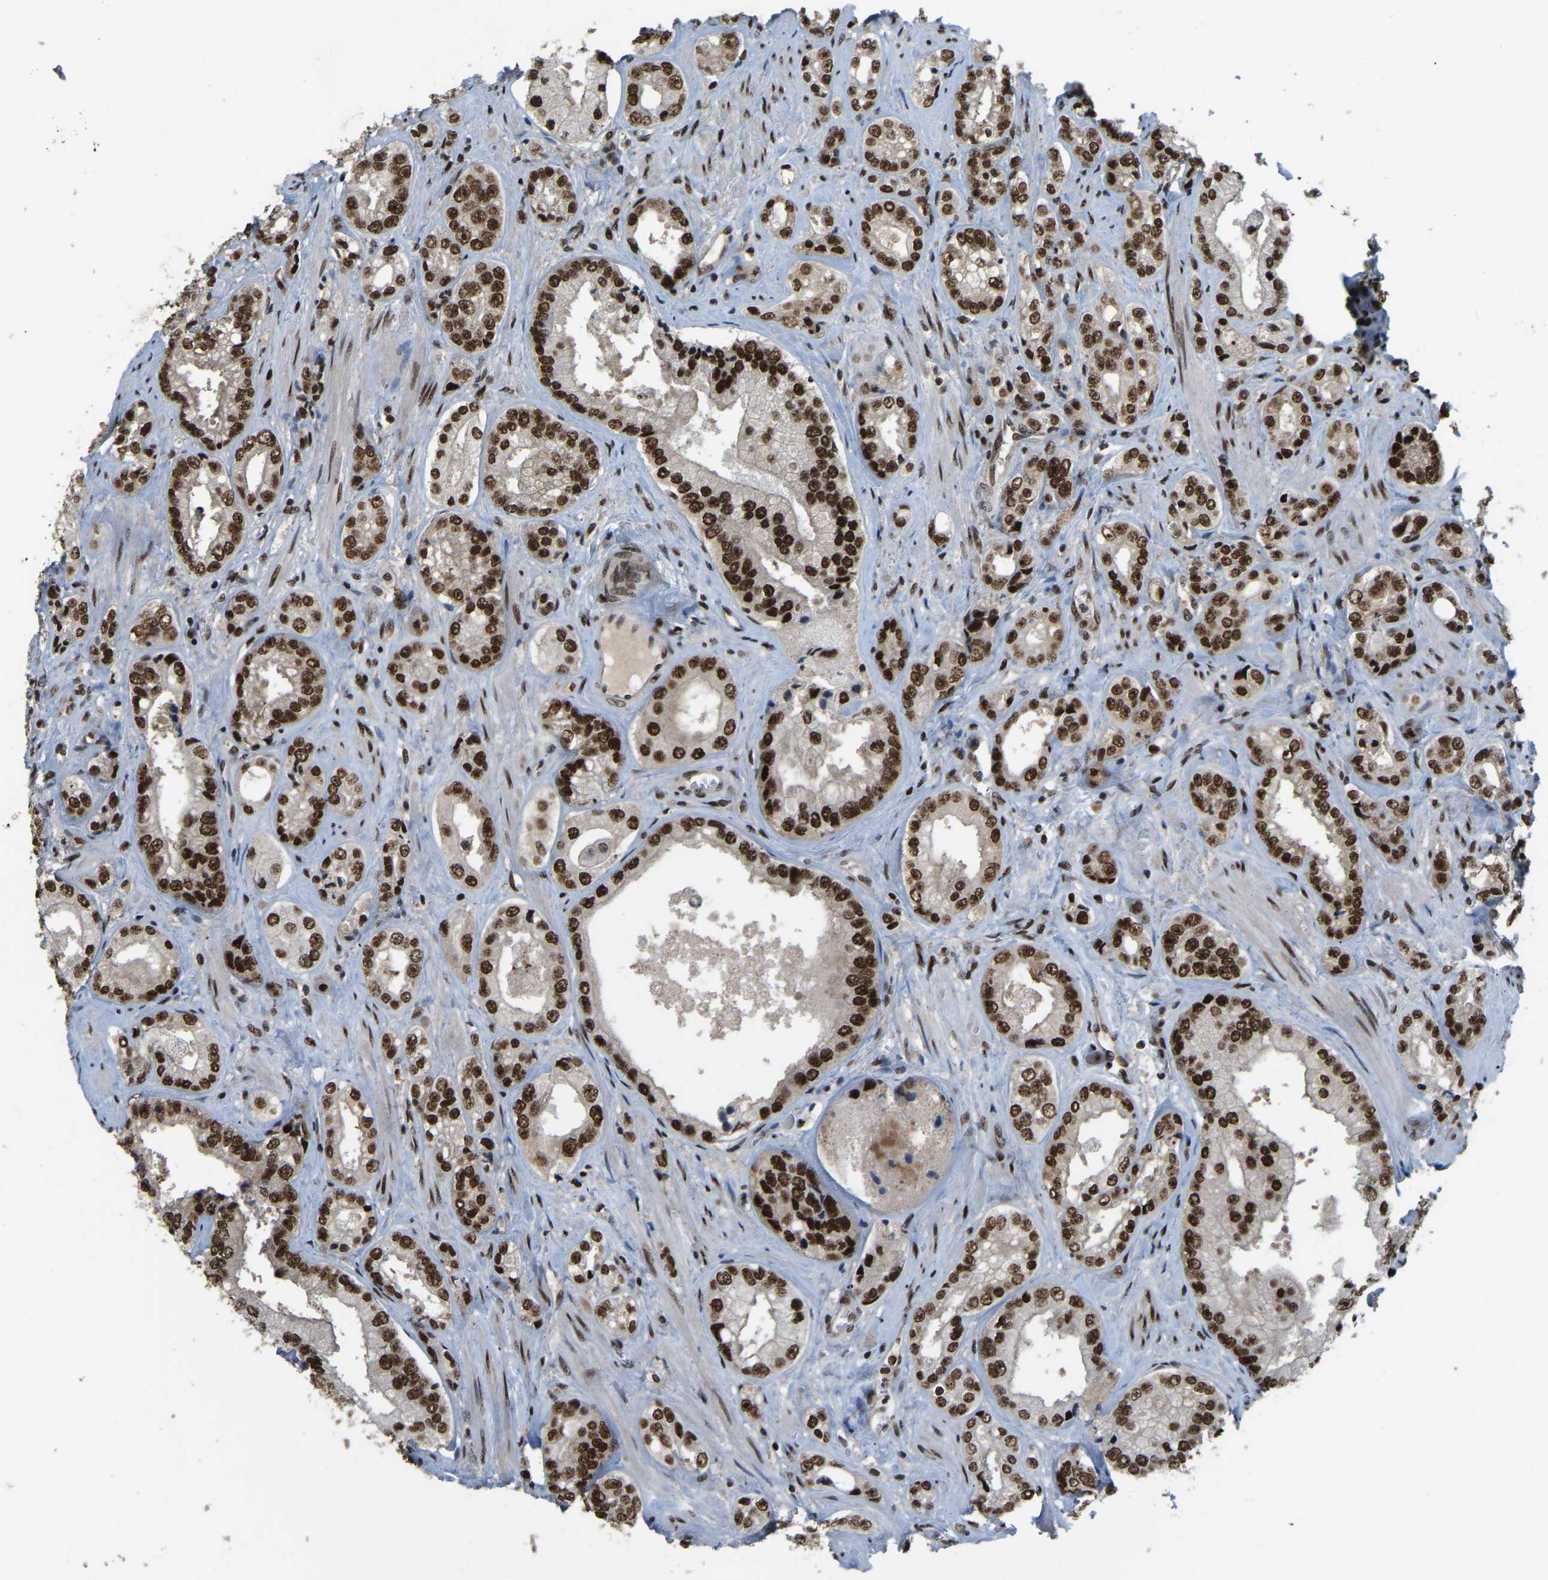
{"staining": {"intensity": "strong", "quantity": ">75%", "location": "nuclear"}, "tissue": "prostate cancer", "cell_type": "Tumor cells", "image_type": "cancer", "snomed": [{"axis": "morphology", "description": "Adenocarcinoma, High grade"}, {"axis": "topography", "description": "Prostate"}], "caption": "Immunohistochemistry (DAB (3,3'-diaminobenzidine)) staining of human prostate cancer displays strong nuclear protein positivity in about >75% of tumor cells.", "gene": "TBL1XR1", "patient": {"sex": "male", "age": 61}}